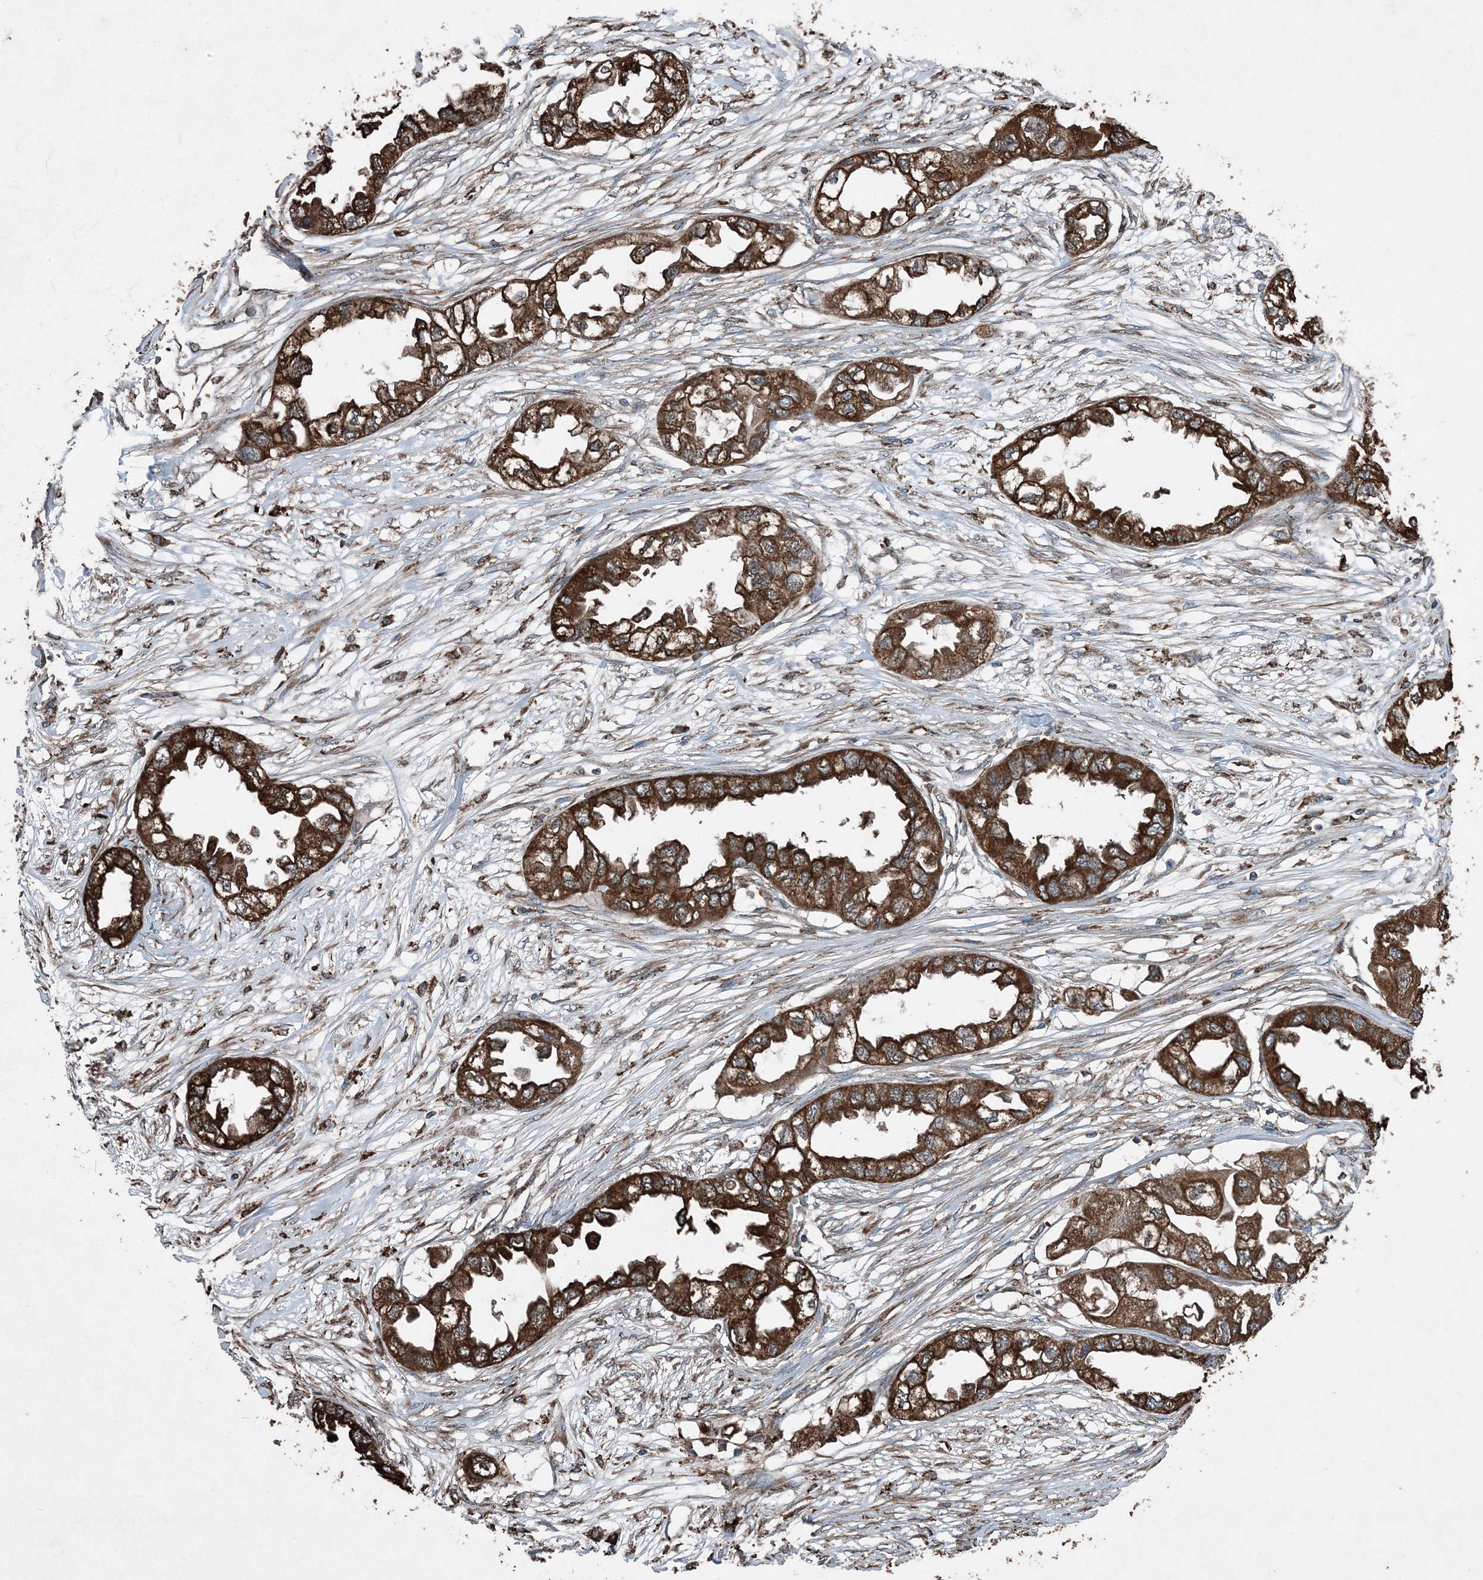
{"staining": {"intensity": "strong", "quantity": ">75%", "location": "cytoplasmic/membranous"}, "tissue": "endometrial cancer", "cell_type": "Tumor cells", "image_type": "cancer", "snomed": [{"axis": "morphology", "description": "Adenocarcinoma, NOS"}, {"axis": "topography", "description": "Endometrium"}], "caption": "Endometrial adenocarcinoma tissue reveals strong cytoplasmic/membranous staining in about >75% of tumor cells", "gene": "PDIA6", "patient": {"sex": "female", "age": 67}}